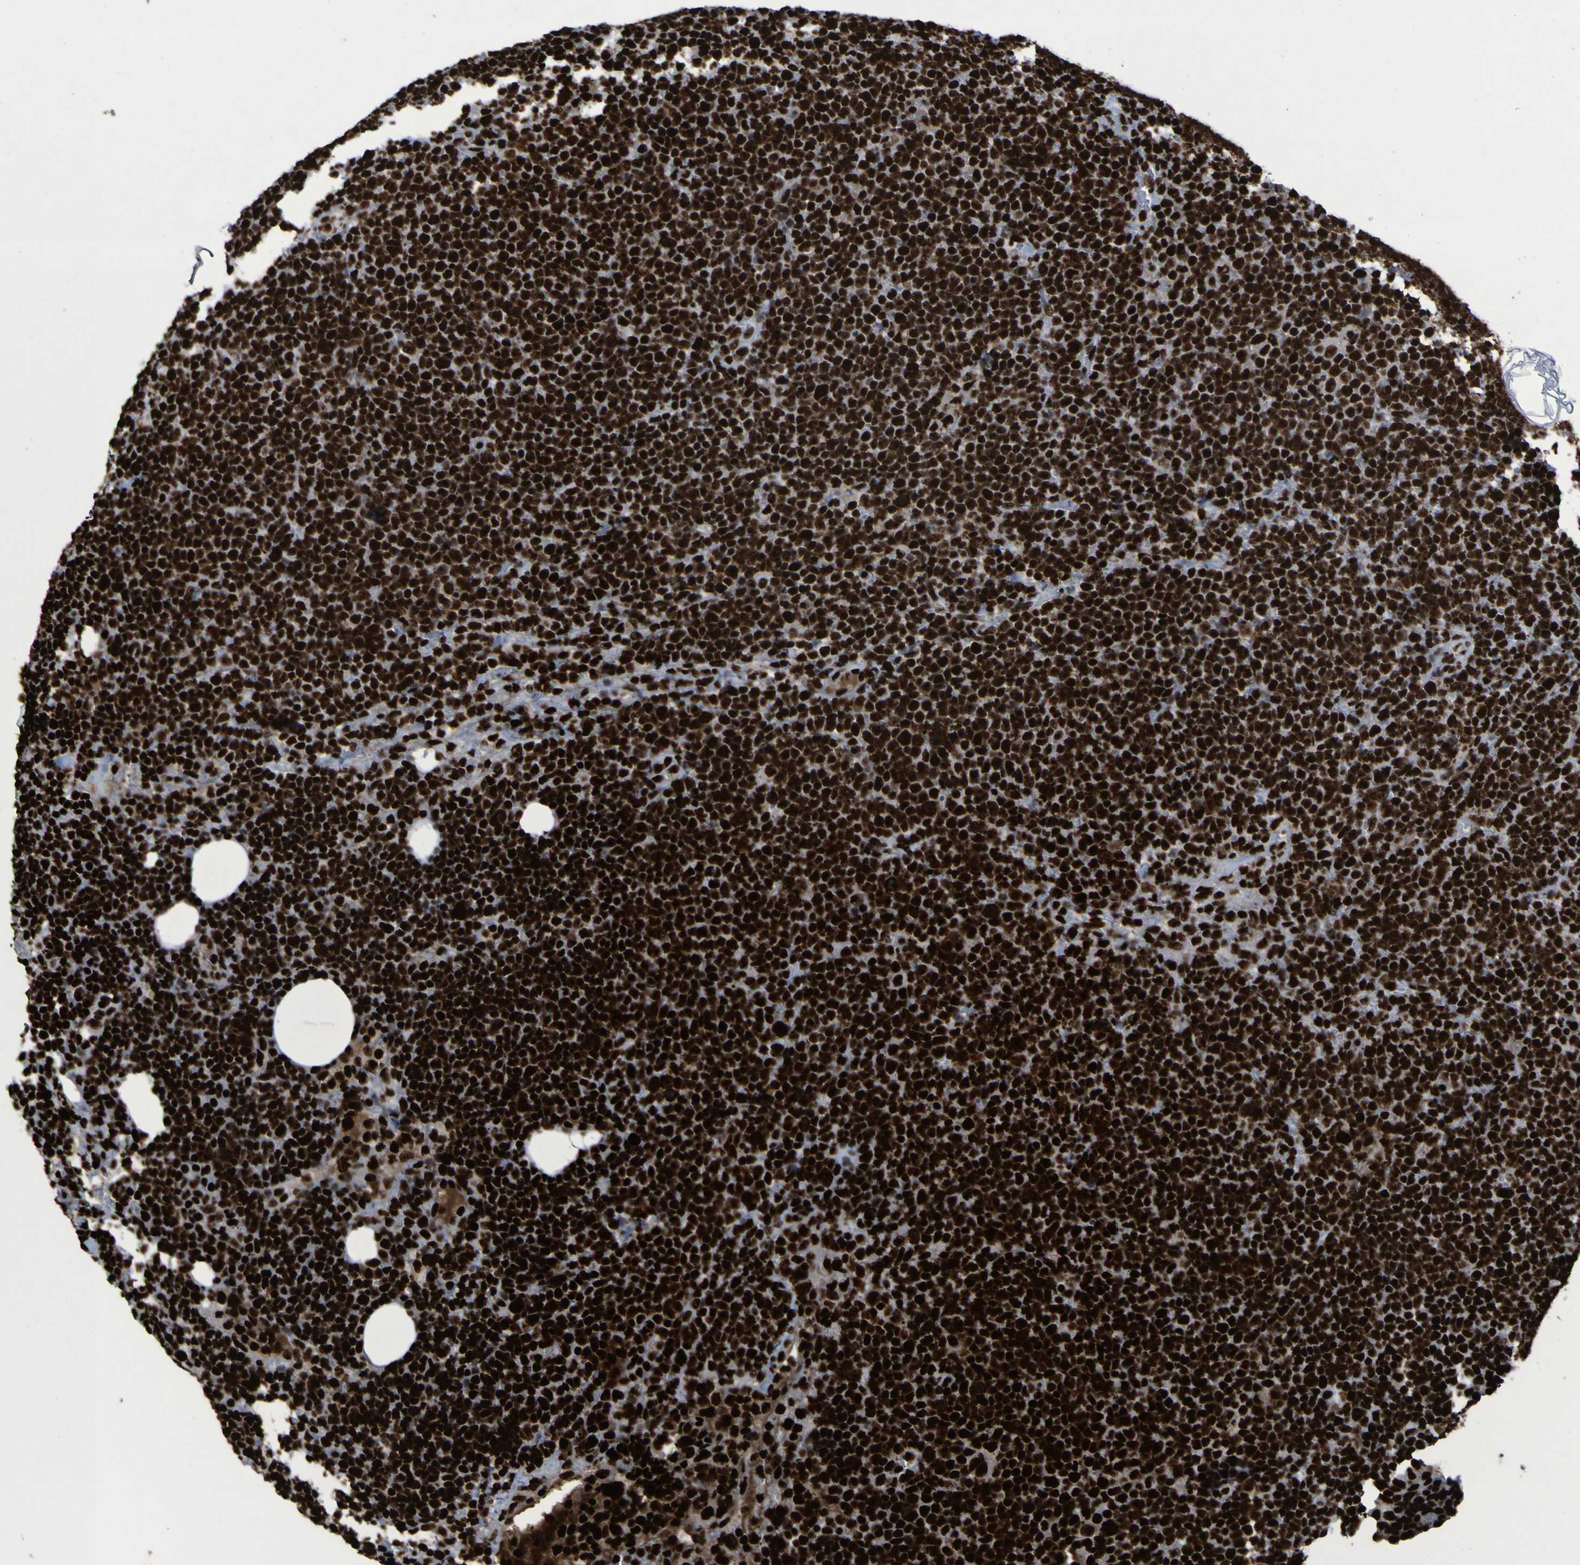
{"staining": {"intensity": "strong", "quantity": ">75%", "location": "nuclear"}, "tissue": "lymphoma", "cell_type": "Tumor cells", "image_type": "cancer", "snomed": [{"axis": "morphology", "description": "Malignant lymphoma, non-Hodgkin's type, High grade"}, {"axis": "topography", "description": "Lymph node"}], "caption": "Immunohistochemistry of human malignant lymphoma, non-Hodgkin's type (high-grade) shows high levels of strong nuclear positivity in approximately >75% of tumor cells. Immunohistochemistry (ihc) stains the protein in brown and the nuclei are stained blue.", "gene": "NPM1", "patient": {"sex": "male", "age": 61}}